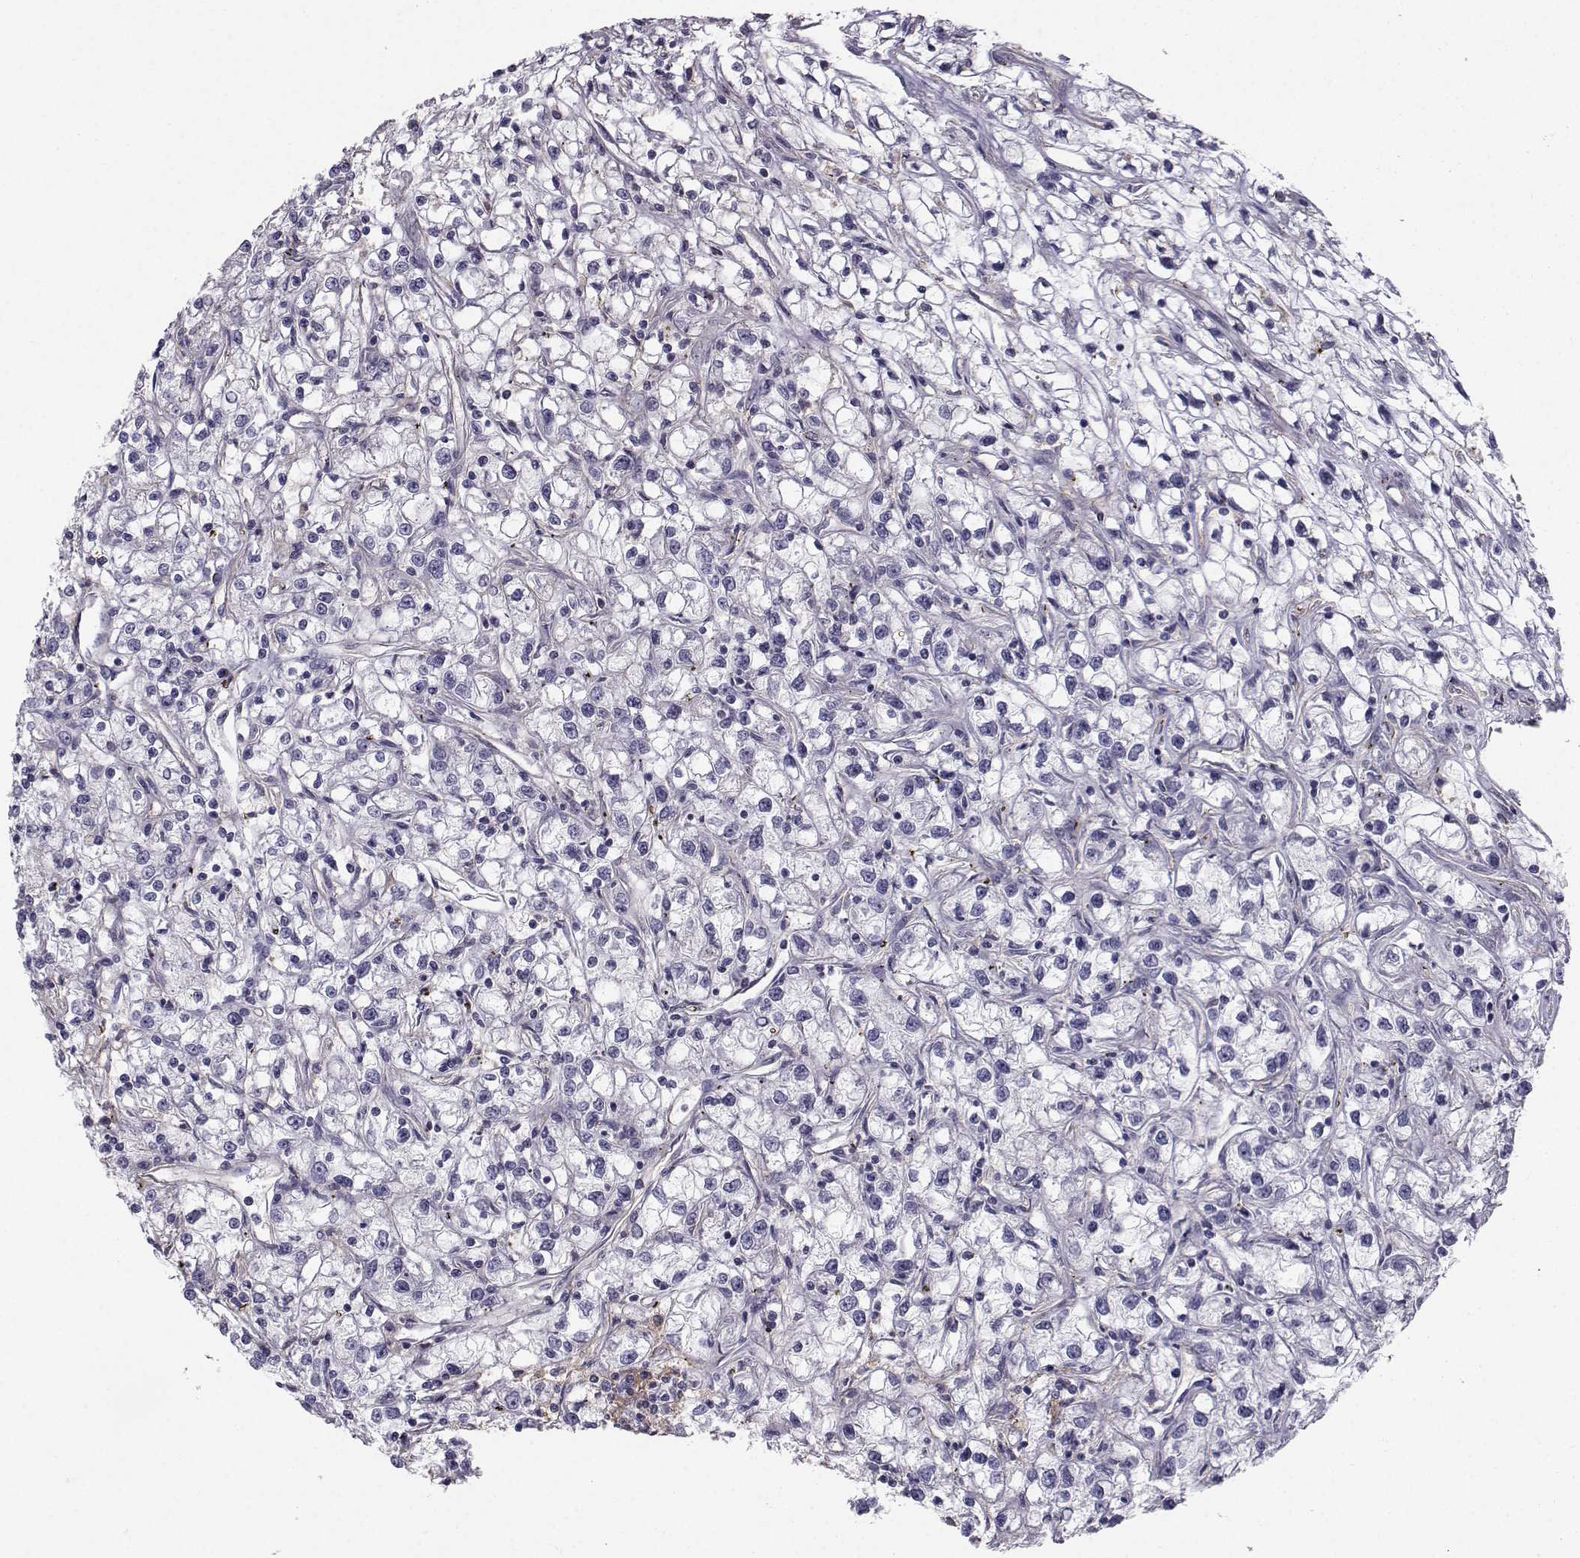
{"staining": {"intensity": "negative", "quantity": "none", "location": "none"}, "tissue": "renal cancer", "cell_type": "Tumor cells", "image_type": "cancer", "snomed": [{"axis": "morphology", "description": "Adenocarcinoma, NOS"}, {"axis": "topography", "description": "Kidney"}], "caption": "Renal adenocarcinoma was stained to show a protein in brown. There is no significant expression in tumor cells.", "gene": "SPDYE4", "patient": {"sex": "female", "age": 59}}